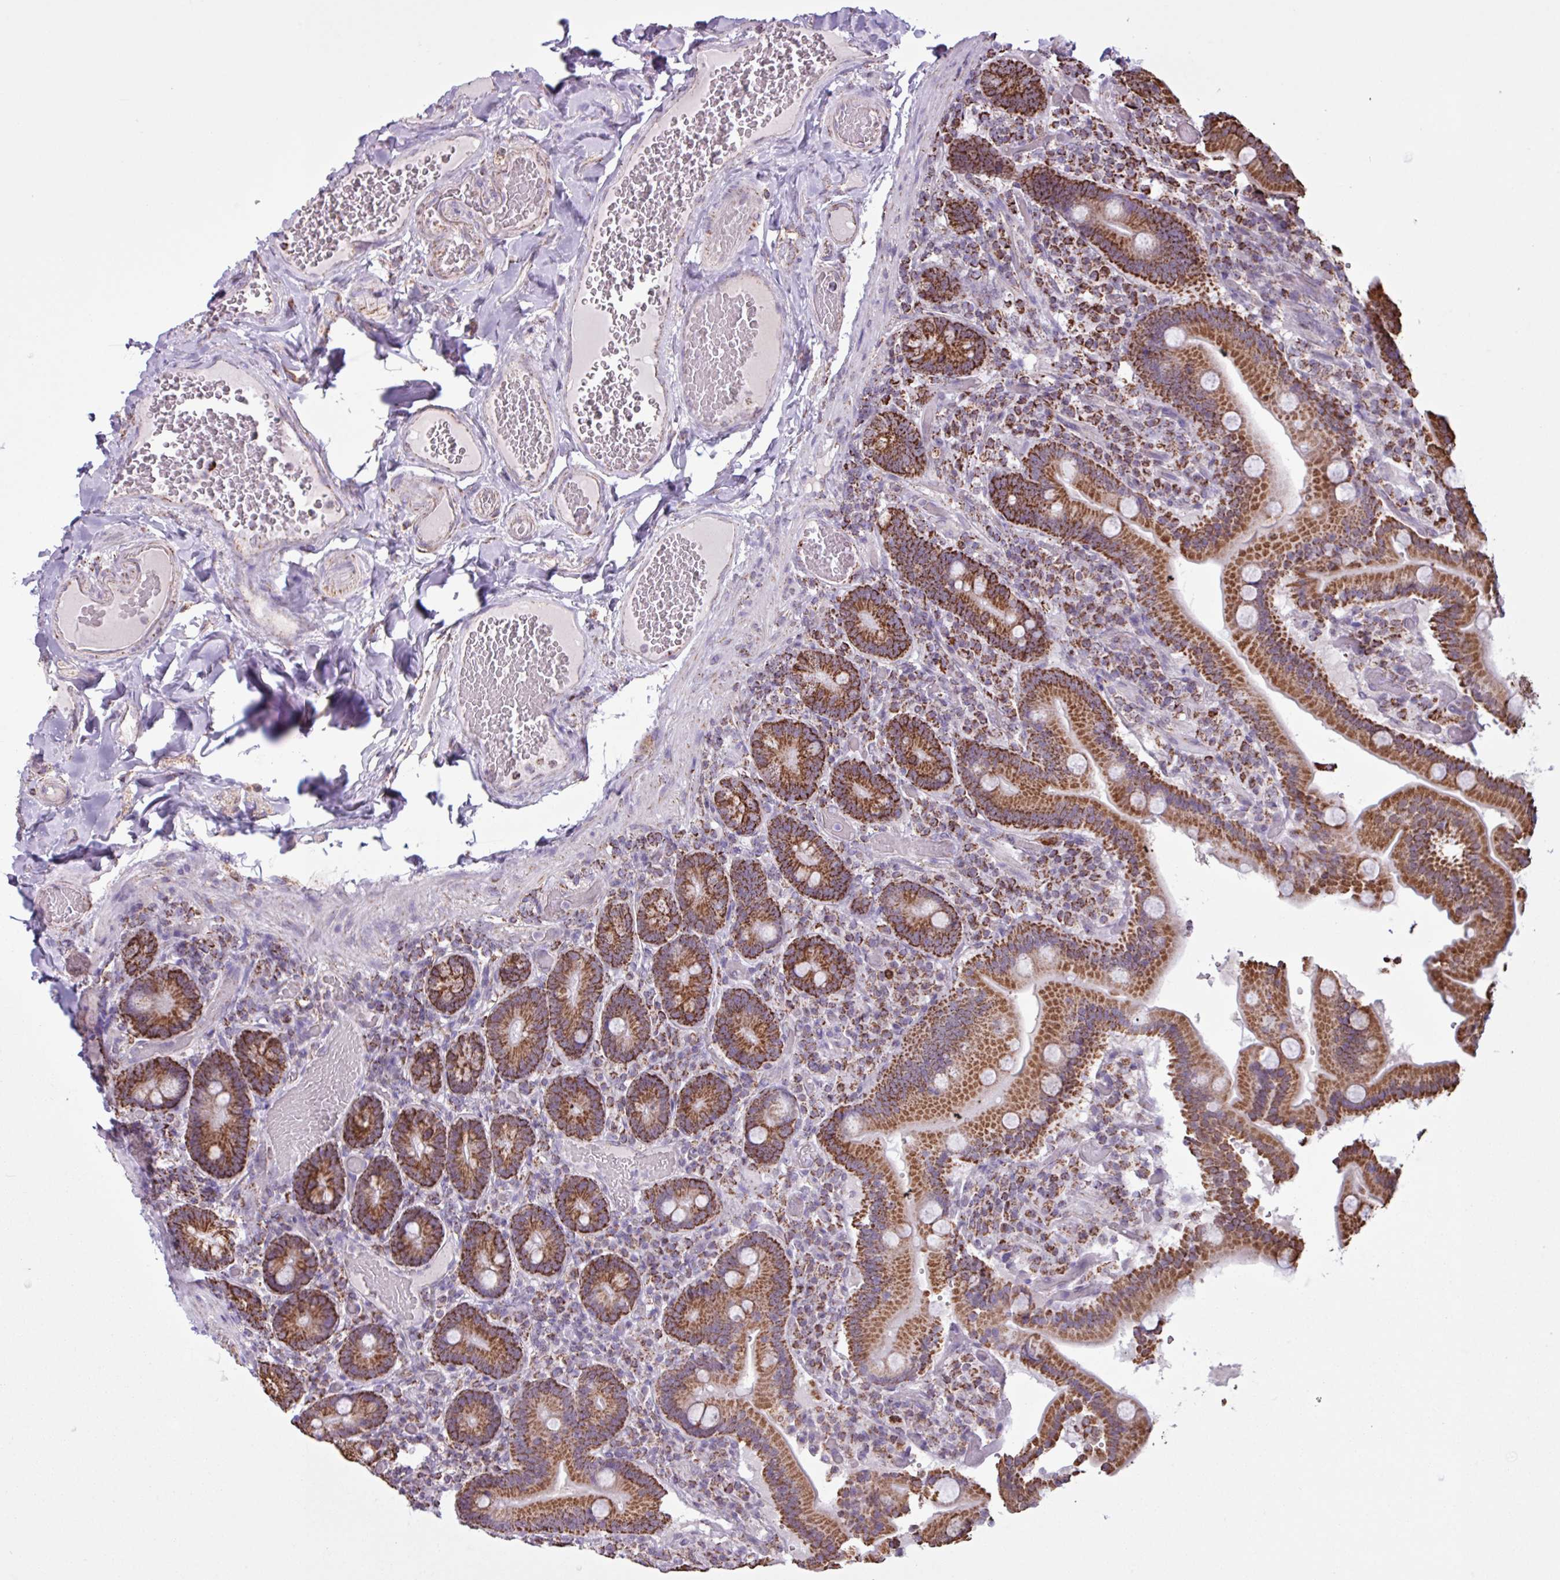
{"staining": {"intensity": "strong", "quantity": ">75%", "location": "cytoplasmic/membranous"}, "tissue": "duodenum", "cell_type": "Glandular cells", "image_type": "normal", "snomed": [{"axis": "morphology", "description": "Normal tissue, NOS"}, {"axis": "topography", "description": "Duodenum"}], "caption": "High-power microscopy captured an immunohistochemistry (IHC) histopathology image of normal duodenum, revealing strong cytoplasmic/membranous staining in about >75% of glandular cells.", "gene": "ALG8", "patient": {"sex": "female", "age": 62}}